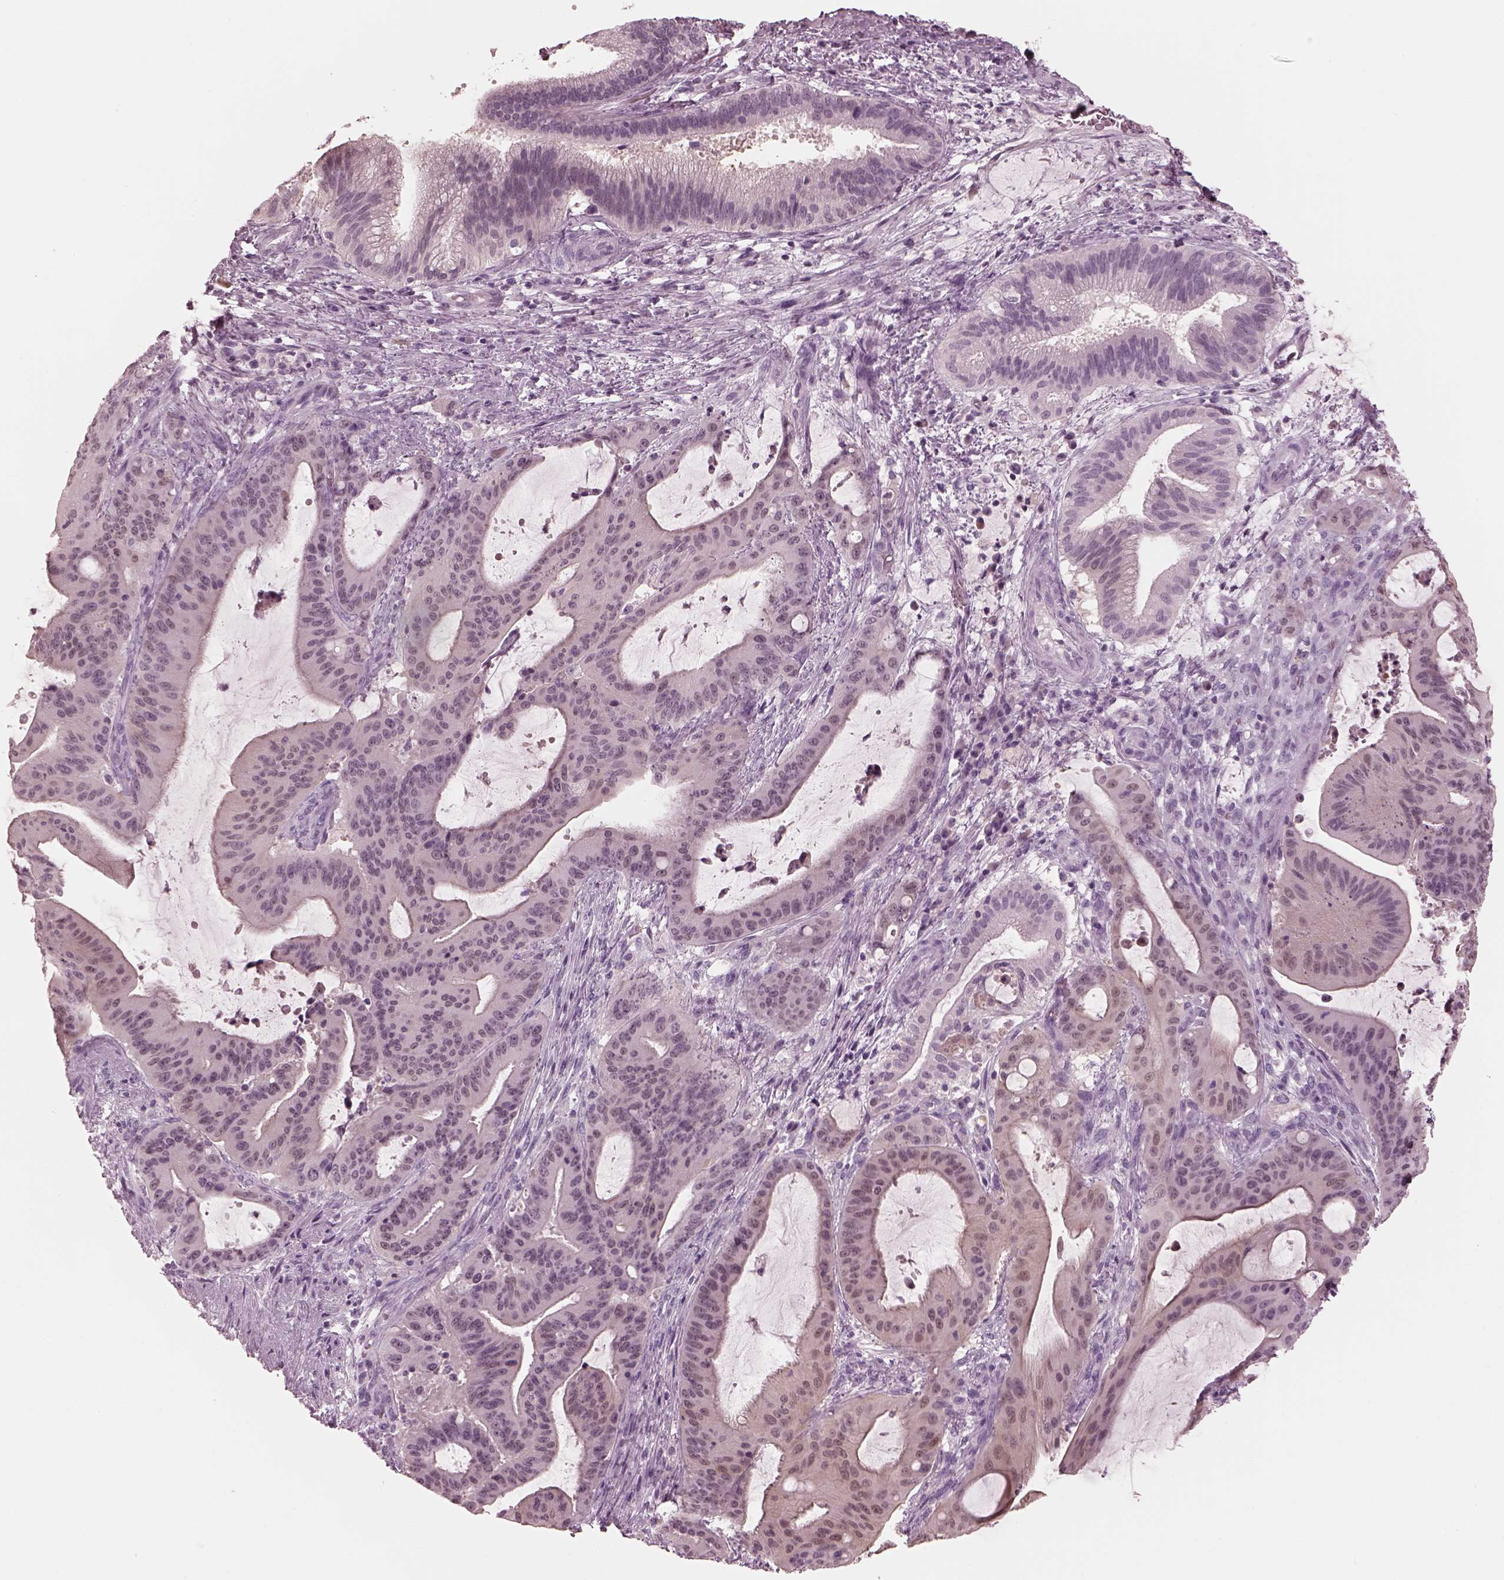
{"staining": {"intensity": "weak", "quantity": "<25%", "location": "cytoplasmic/membranous,nuclear"}, "tissue": "liver cancer", "cell_type": "Tumor cells", "image_type": "cancer", "snomed": [{"axis": "morphology", "description": "Cholangiocarcinoma"}, {"axis": "topography", "description": "Liver"}], "caption": "An image of liver cancer stained for a protein displays no brown staining in tumor cells.", "gene": "C2orf81", "patient": {"sex": "female", "age": 73}}